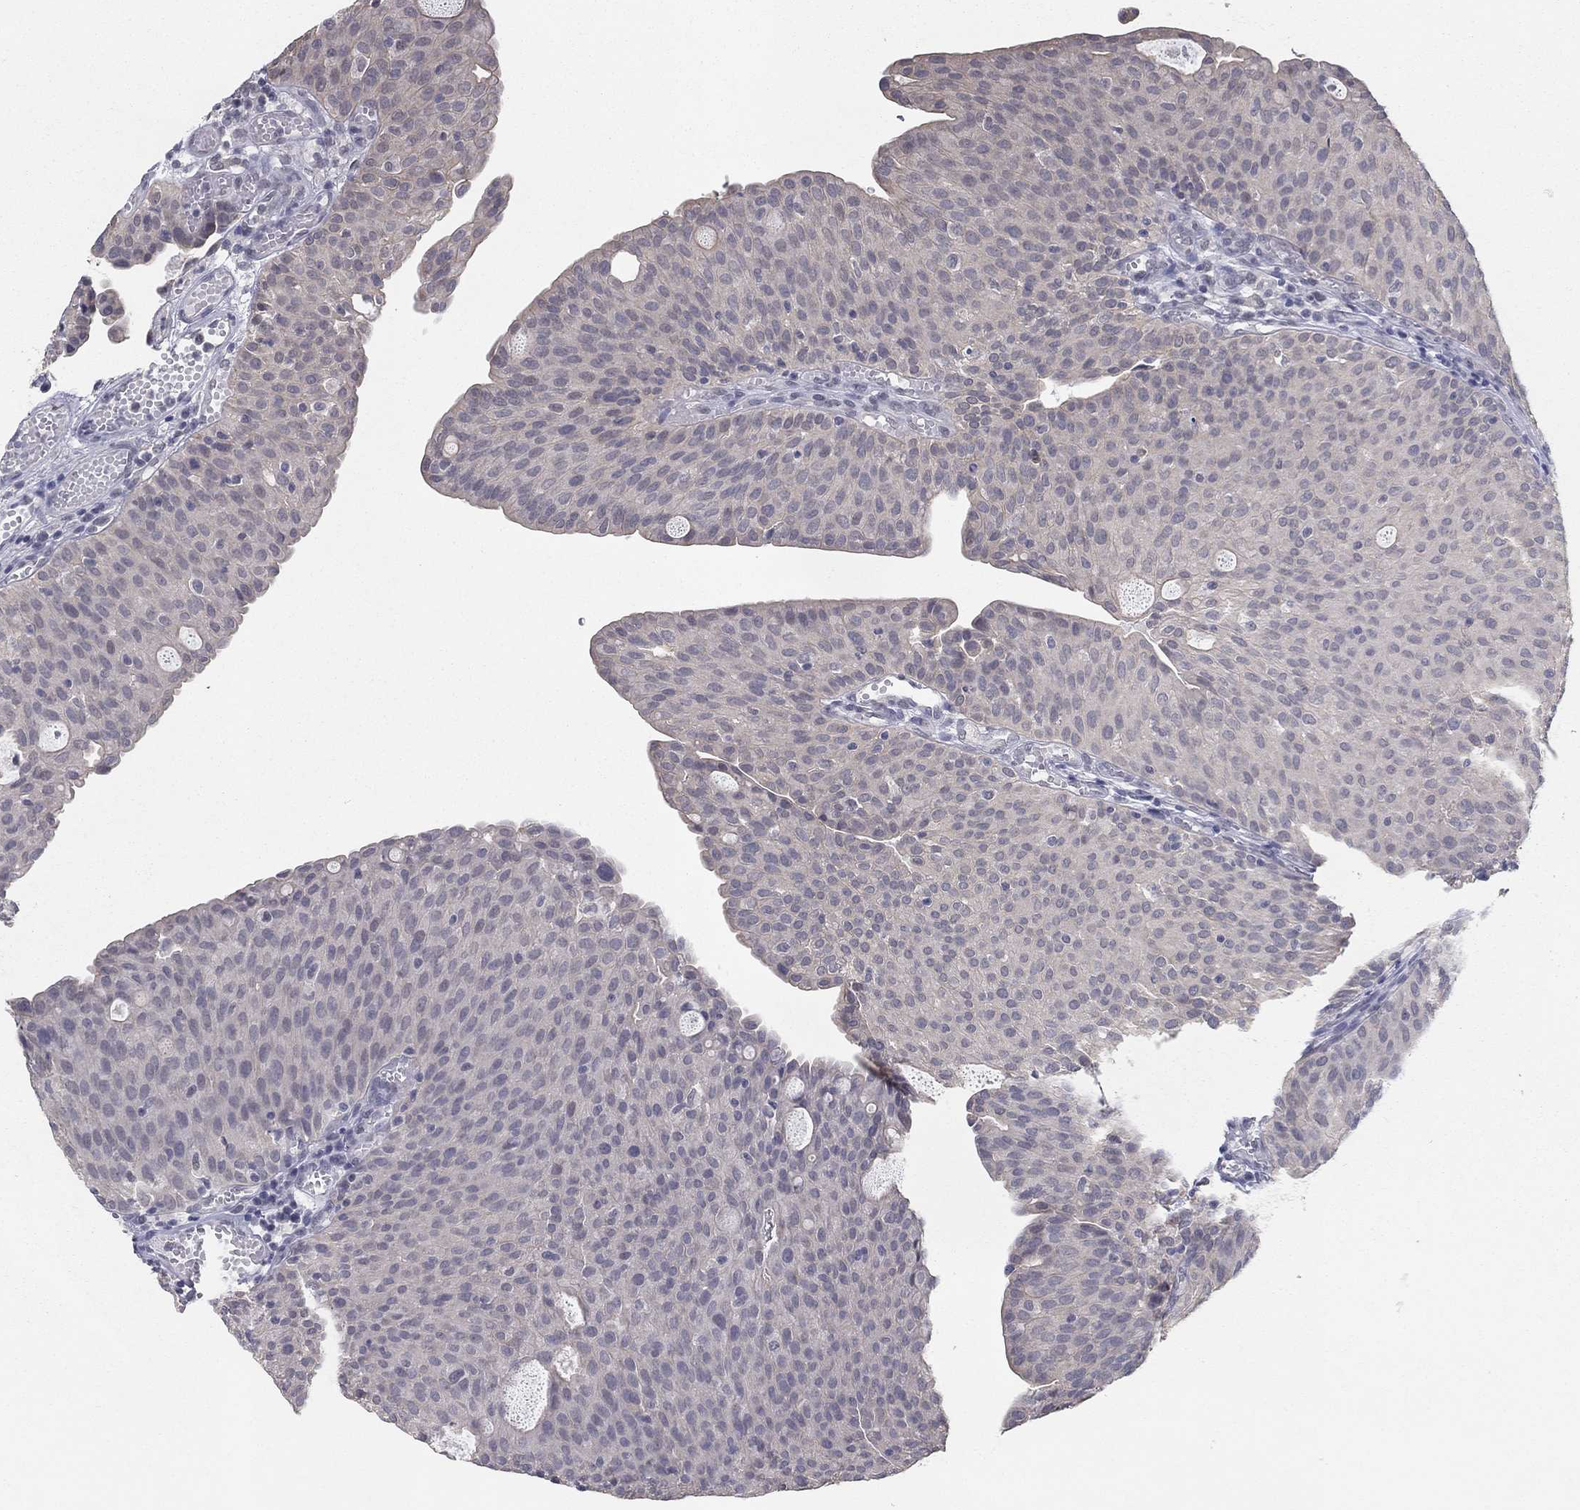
{"staining": {"intensity": "negative", "quantity": "none", "location": "none"}, "tissue": "urothelial cancer", "cell_type": "Tumor cells", "image_type": "cancer", "snomed": [{"axis": "morphology", "description": "Urothelial carcinoma, Low grade"}, {"axis": "topography", "description": "Urinary bladder"}], "caption": "IHC of human urothelial carcinoma (low-grade) exhibits no staining in tumor cells. Nuclei are stained in blue.", "gene": "SLC22A2", "patient": {"sex": "male", "age": 54}}